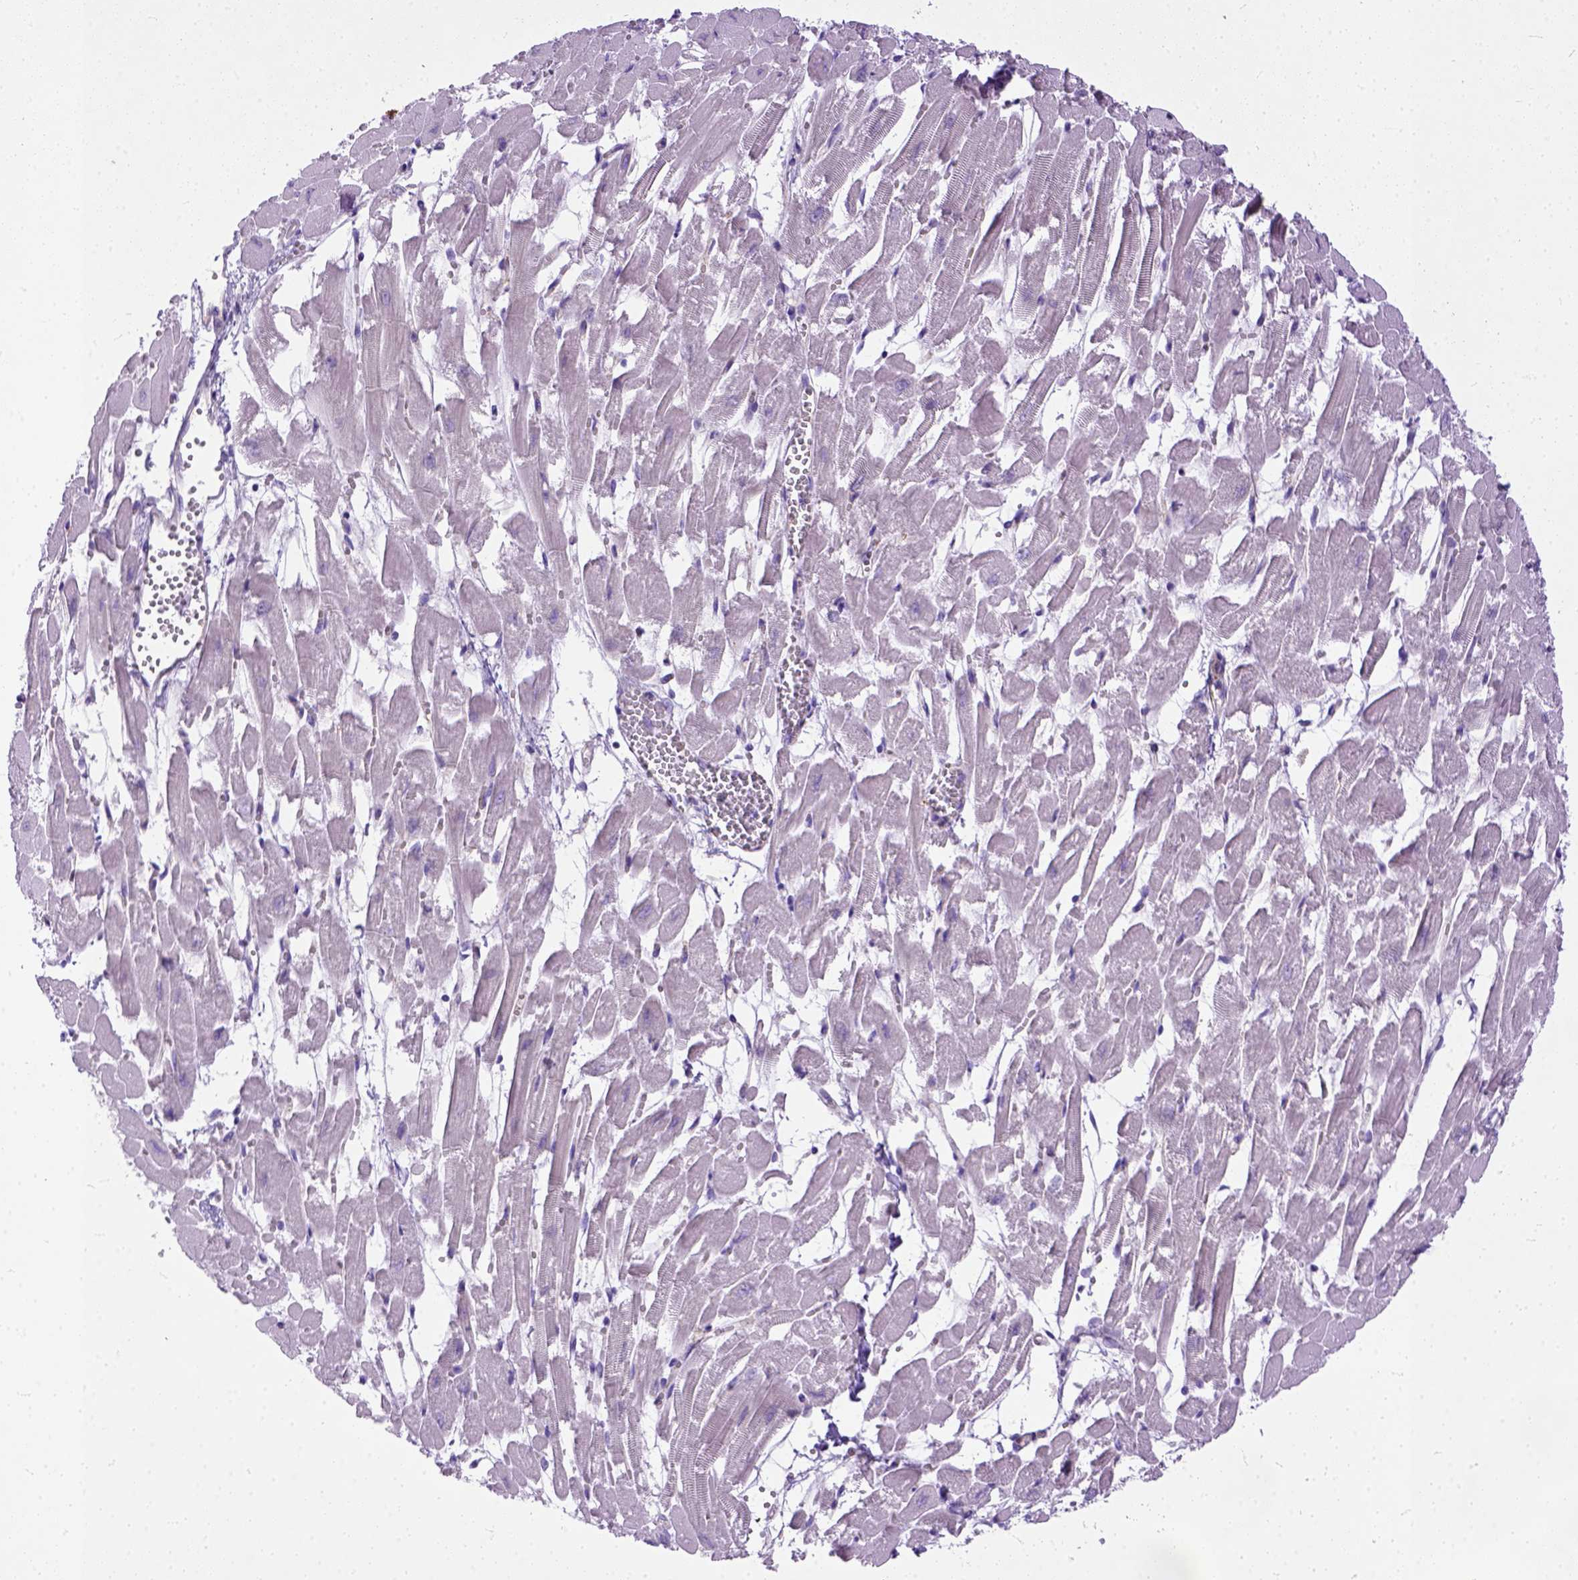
{"staining": {"intensity": "moderate", "quantity": "<25%", "location": "cytoplasmic/membranous"}, "tissue": "heart muscle", "cell_type": "Cardiomyocytes", "image_type": "normal", "snomed": [{"axis": "morphology", "description": "Normal tissue, NOS"}, {"axis": "topography", "description": "Heart"}], "caption": "IHC of benign heart muscle reveals low levels of moderate cytoplasmic/membranous expression in about <25% of cardiomyocytes. (DAB = brown stain, brightfield microscopy at high magnification).", "gene": "ADGRF1", "patient": {"sex": "female", "age": 52}}